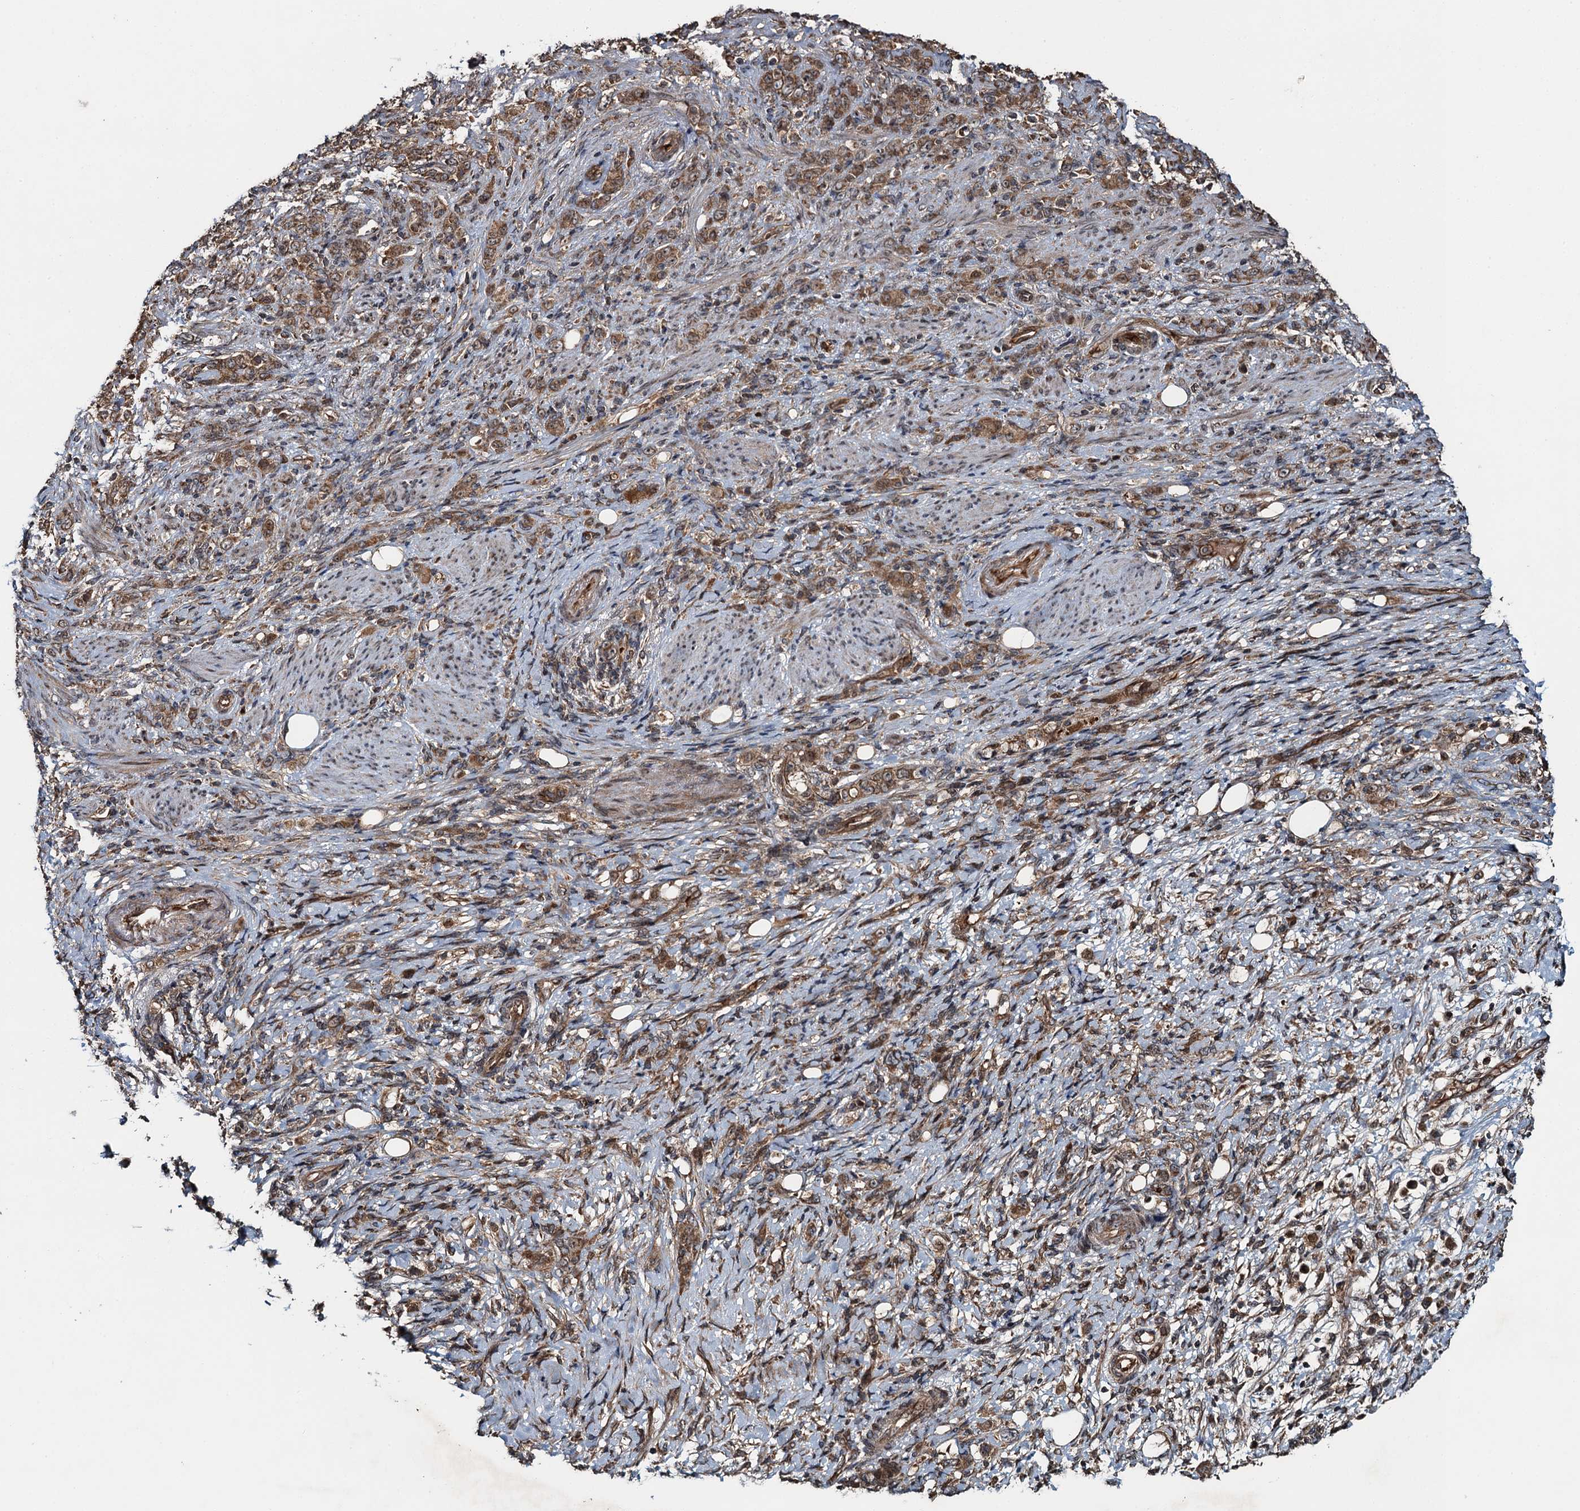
{"staining": {"intensity": "moderate", "quantity": ">75%", "location": "cytoplasmic/membranous"}, "tissue": "stomach cancer", "cell_type": "Tumor cells", "image_type": "cancer", "snomed": [{"axis": "morphology", "description": "Adenocarcinoma, NOS"}, {"axis": "topography", "description": "Stomach"}], "caption": "Adenocarcinoma (stomach) tissue reveals moderate cytoplasmic/membranous positivity in approximately >75% of tumor cells", "gene": "SNX32", "patient": {"sex": "female", "age": 79}}